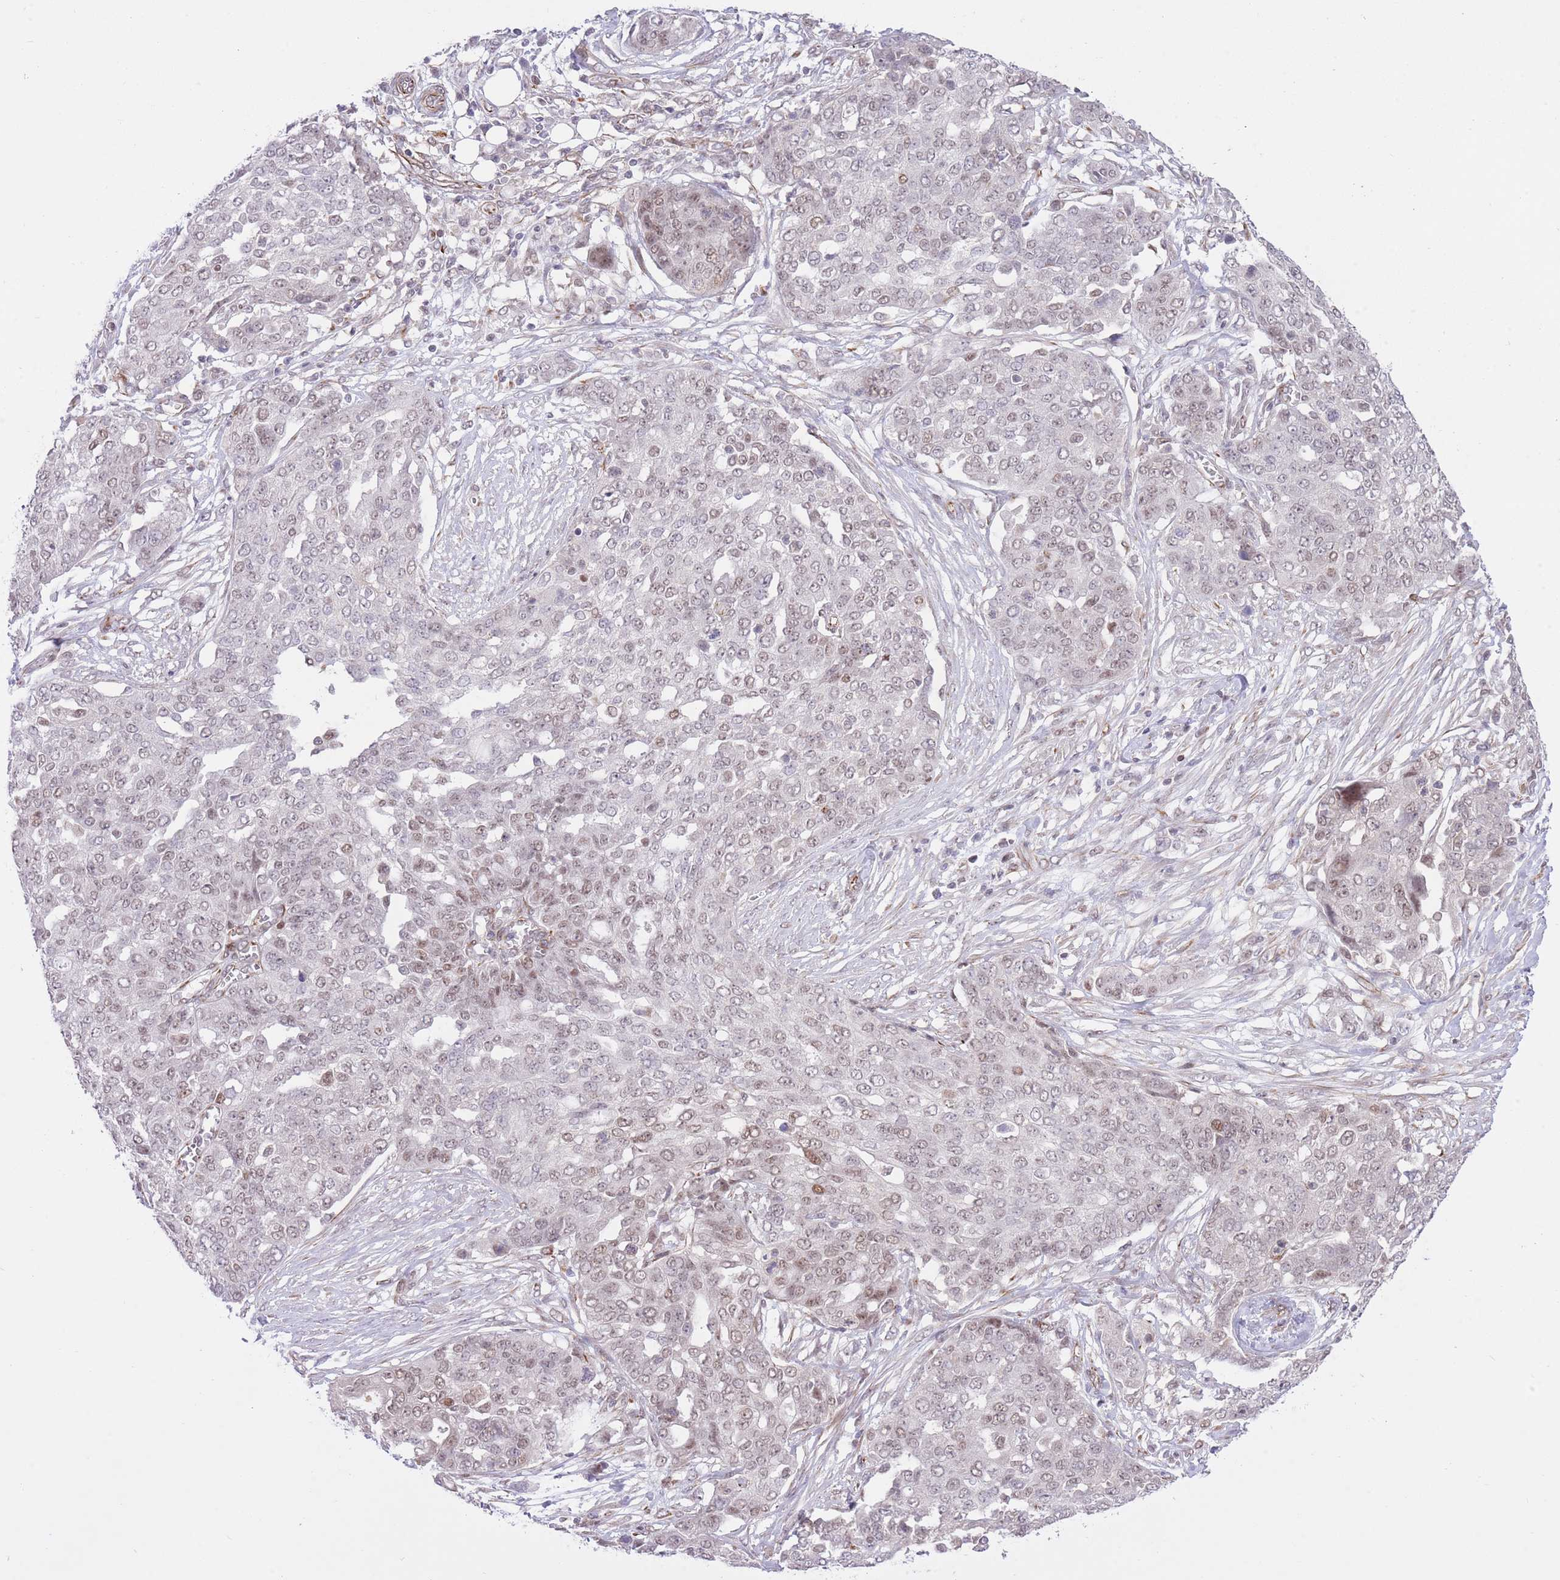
{"staining": {"intensity": "weak", "quantity": ">75%", "location": "nuclear"}, "tissue": "ovarian cancer", "cell_type": "Tumor cells", "image_type": "cancer", "snomed": [{"axis": "morphology", "description": "Cystadenocarcinoma, serous, NOS"}, {"axis": "topography", "description": "Soft tissue"}, {"axis": "topography", "description": "Ovary"}], "caption": "There is low levels of weak nuclear expression in tumor cells of ovarian serous cystadenocarcinoma, as demonstrated by immunohistochemical staining (brown color).", "gene": "ELL", "patient": {"sex": "female", "age": 57}}